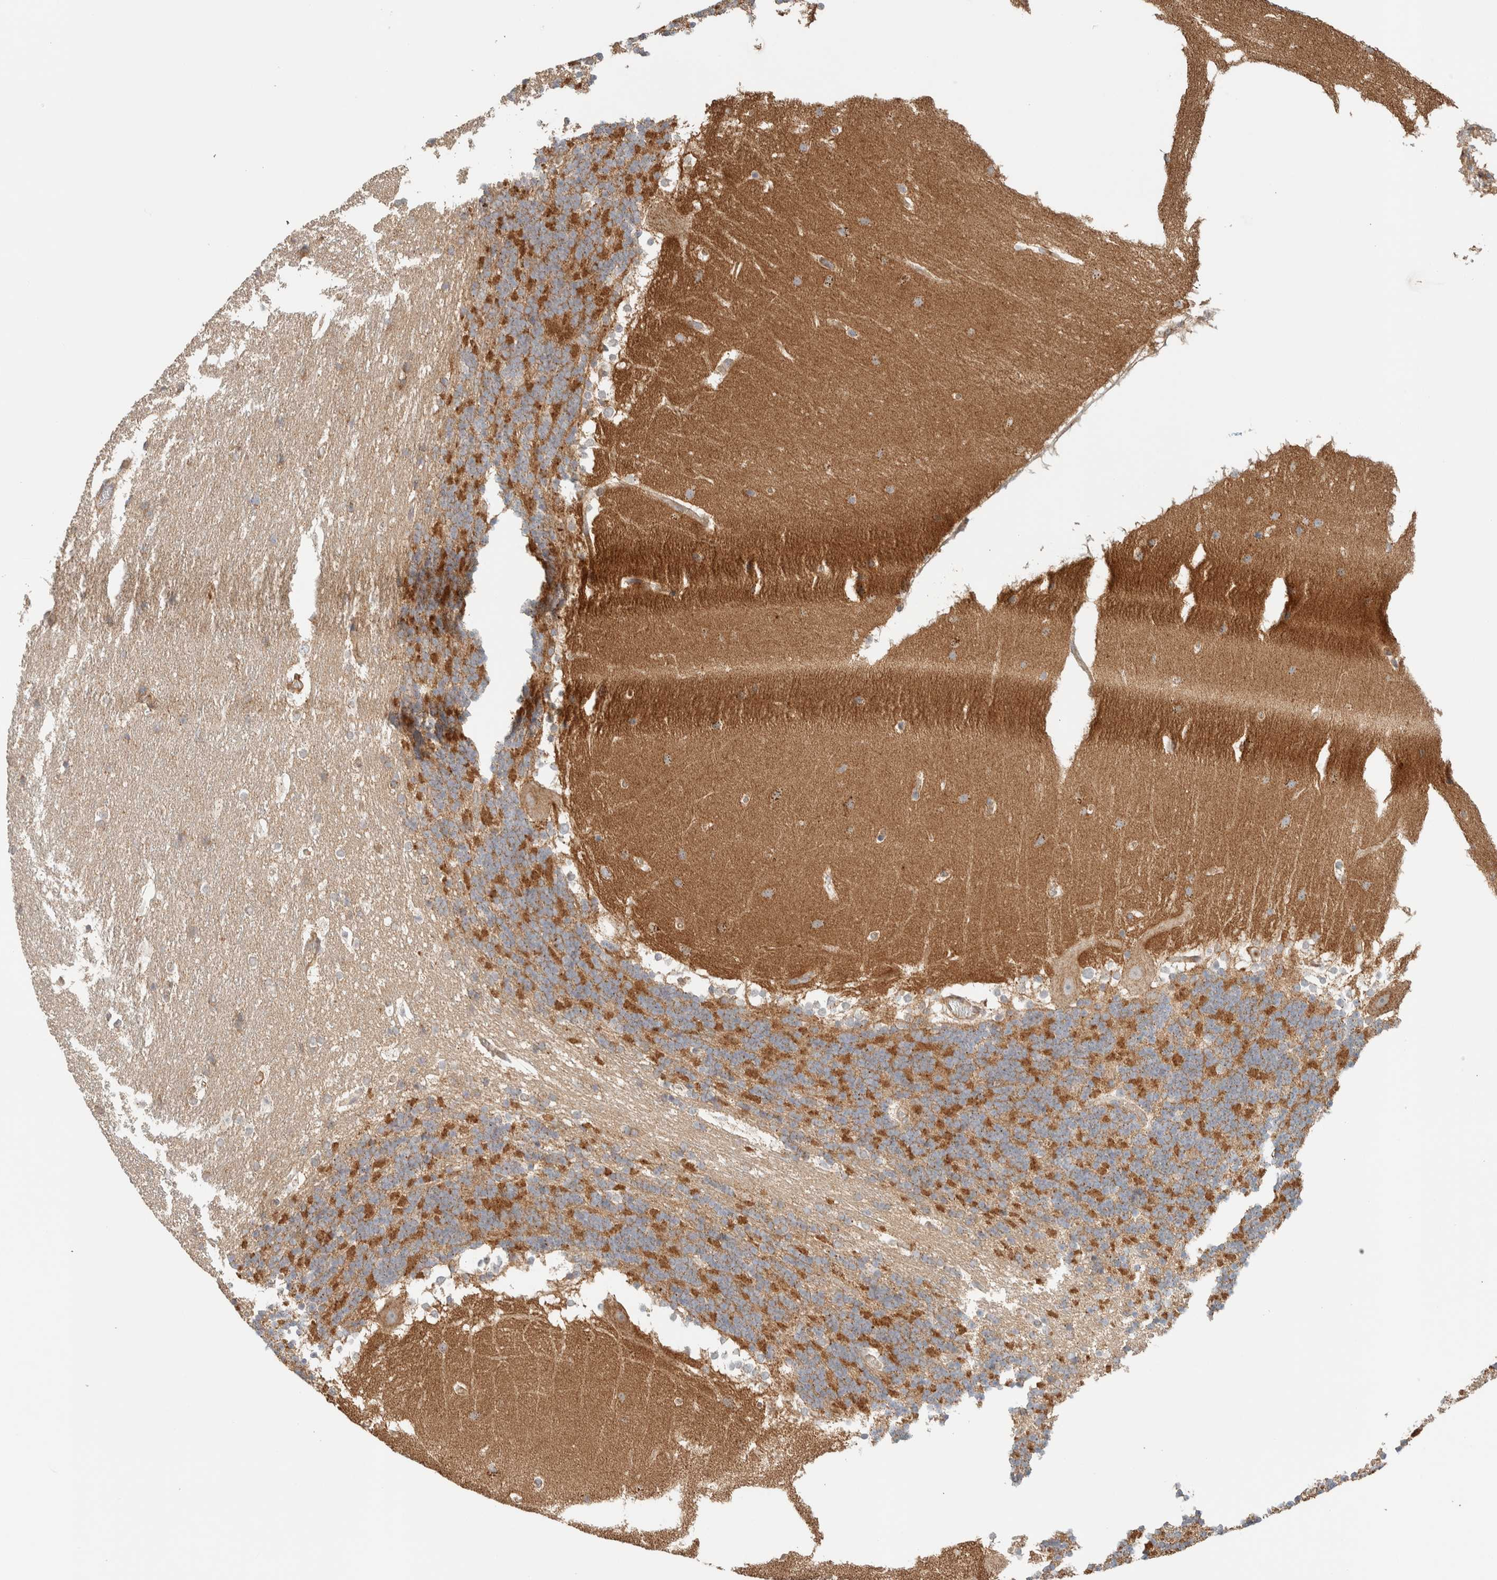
{"staining": {"intensity": "weak", "quantity": "<25%", "location": "cytoplasmic/membranous"}, "tissue": "cerebellum", "cell_type": "Cells in granular layer", "image_type": "normal", "snomed": [{"axis": "morphology", "description": "Normal tissue, NOS"}, {"axis": "topography", "description": "Cerebellum"}], "caption": "Normal cerebellum was stained to show a protein in brown. There is no significant positivity in cells in granular layer. (Stains: DAB (3,3'-diaminobenzidine) immunohistochemistry with hematoxylin counter stain, Microscopy: brightfield microscopy at high magnification).", "gene": "MRM3", "patient": {"sex": "female", "age": 19}}